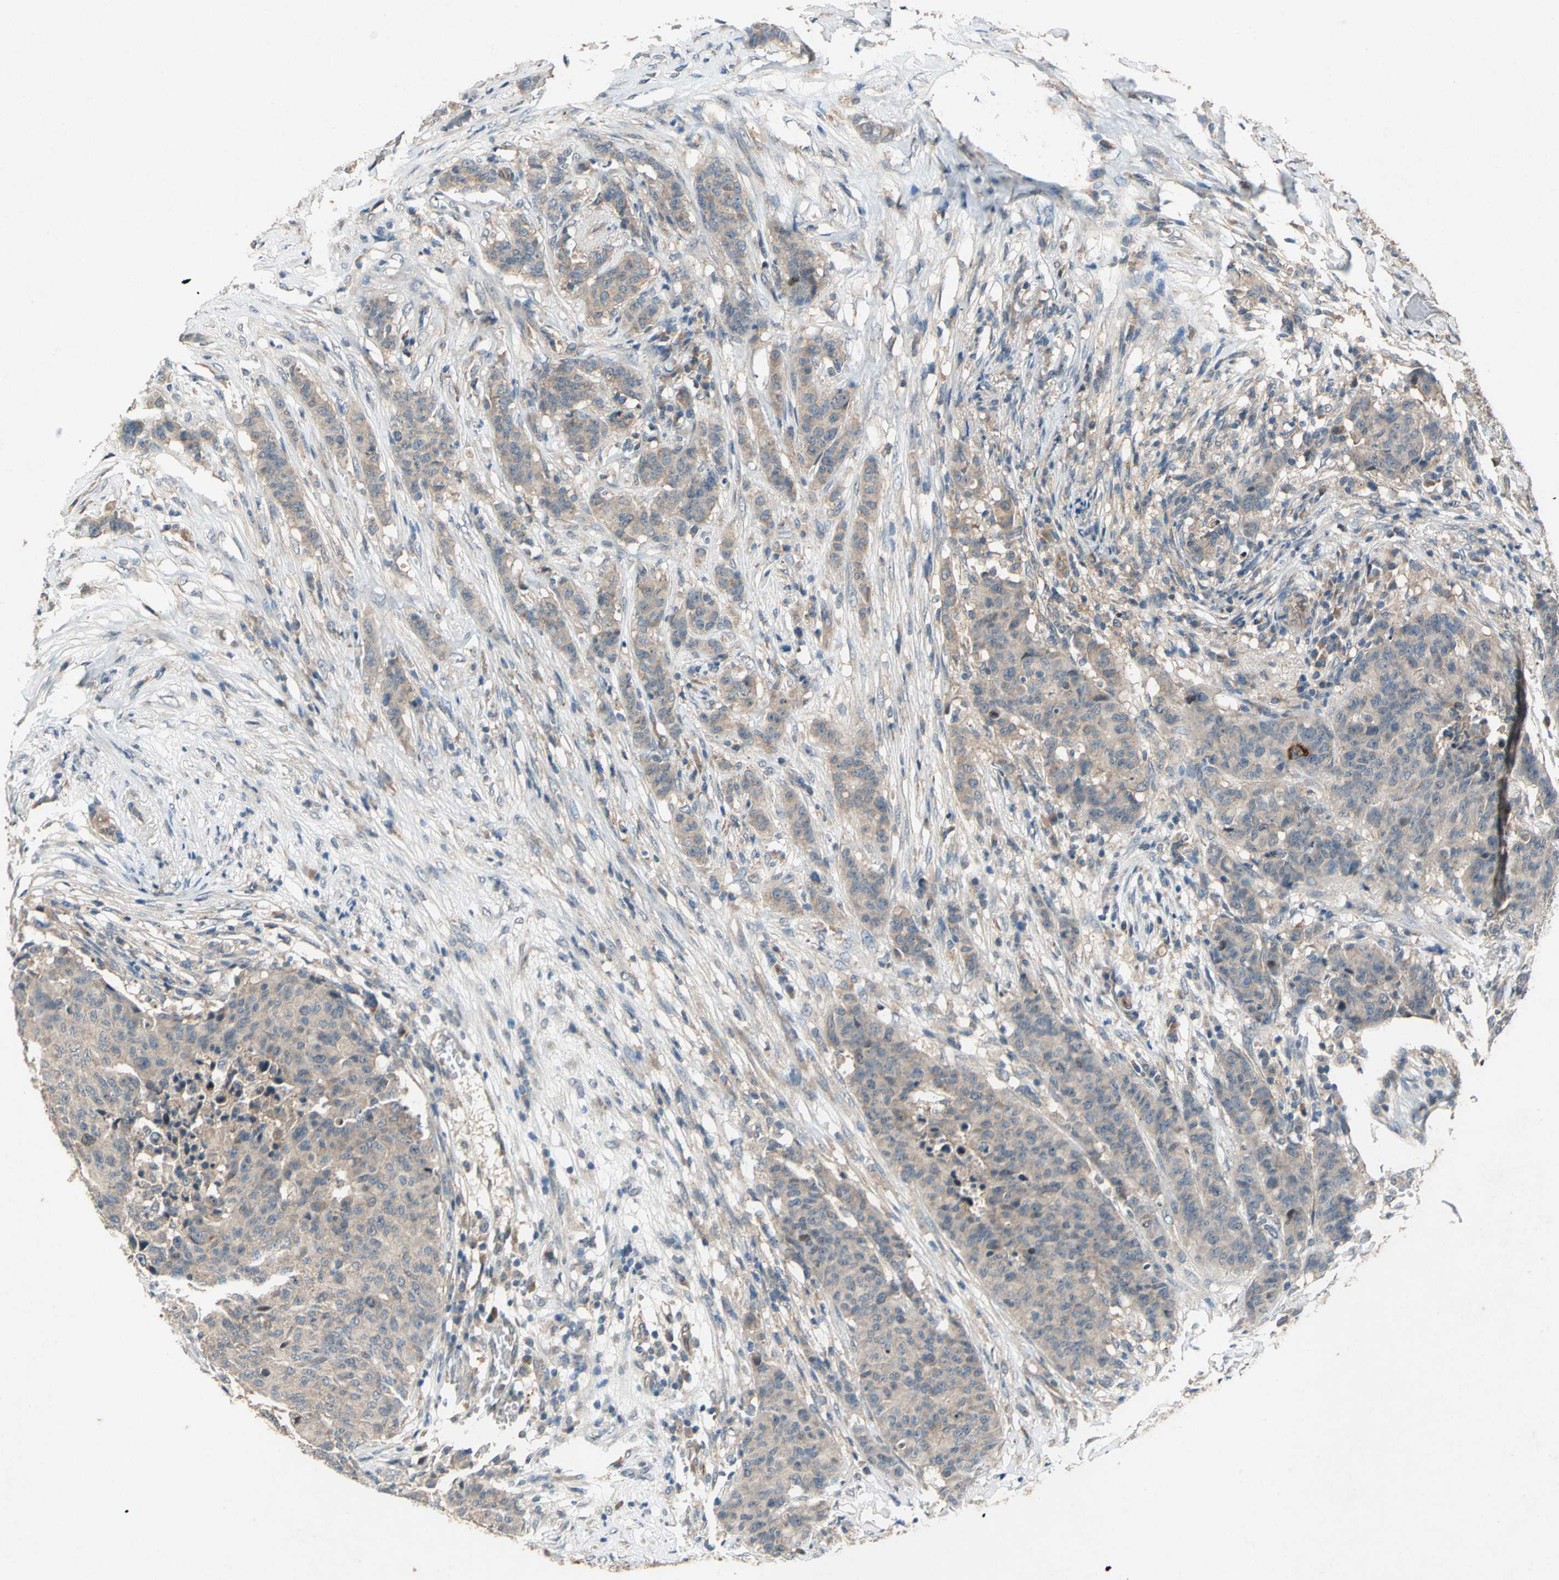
{"staining": {"intensity": "weak", "quantity": ">75%", "location": "cytoplasmic/membranous"}, "tissue": "breast cancer", "cell_type": "Tumor cells", "image_type": "cancer", "snomed": [{"axis": "morphology", "description": "Duct carcinoma"}, {"axis": "topography", "description": "Breast"}], "caption": "Human breast intraductal carcinoma stained with a brown dye shows weak cytoplasmic/membranous positive expression in approximately >75% of tumor cells.", "gene": "EMCN", "patient": {"sex": "female", "age": 40}}